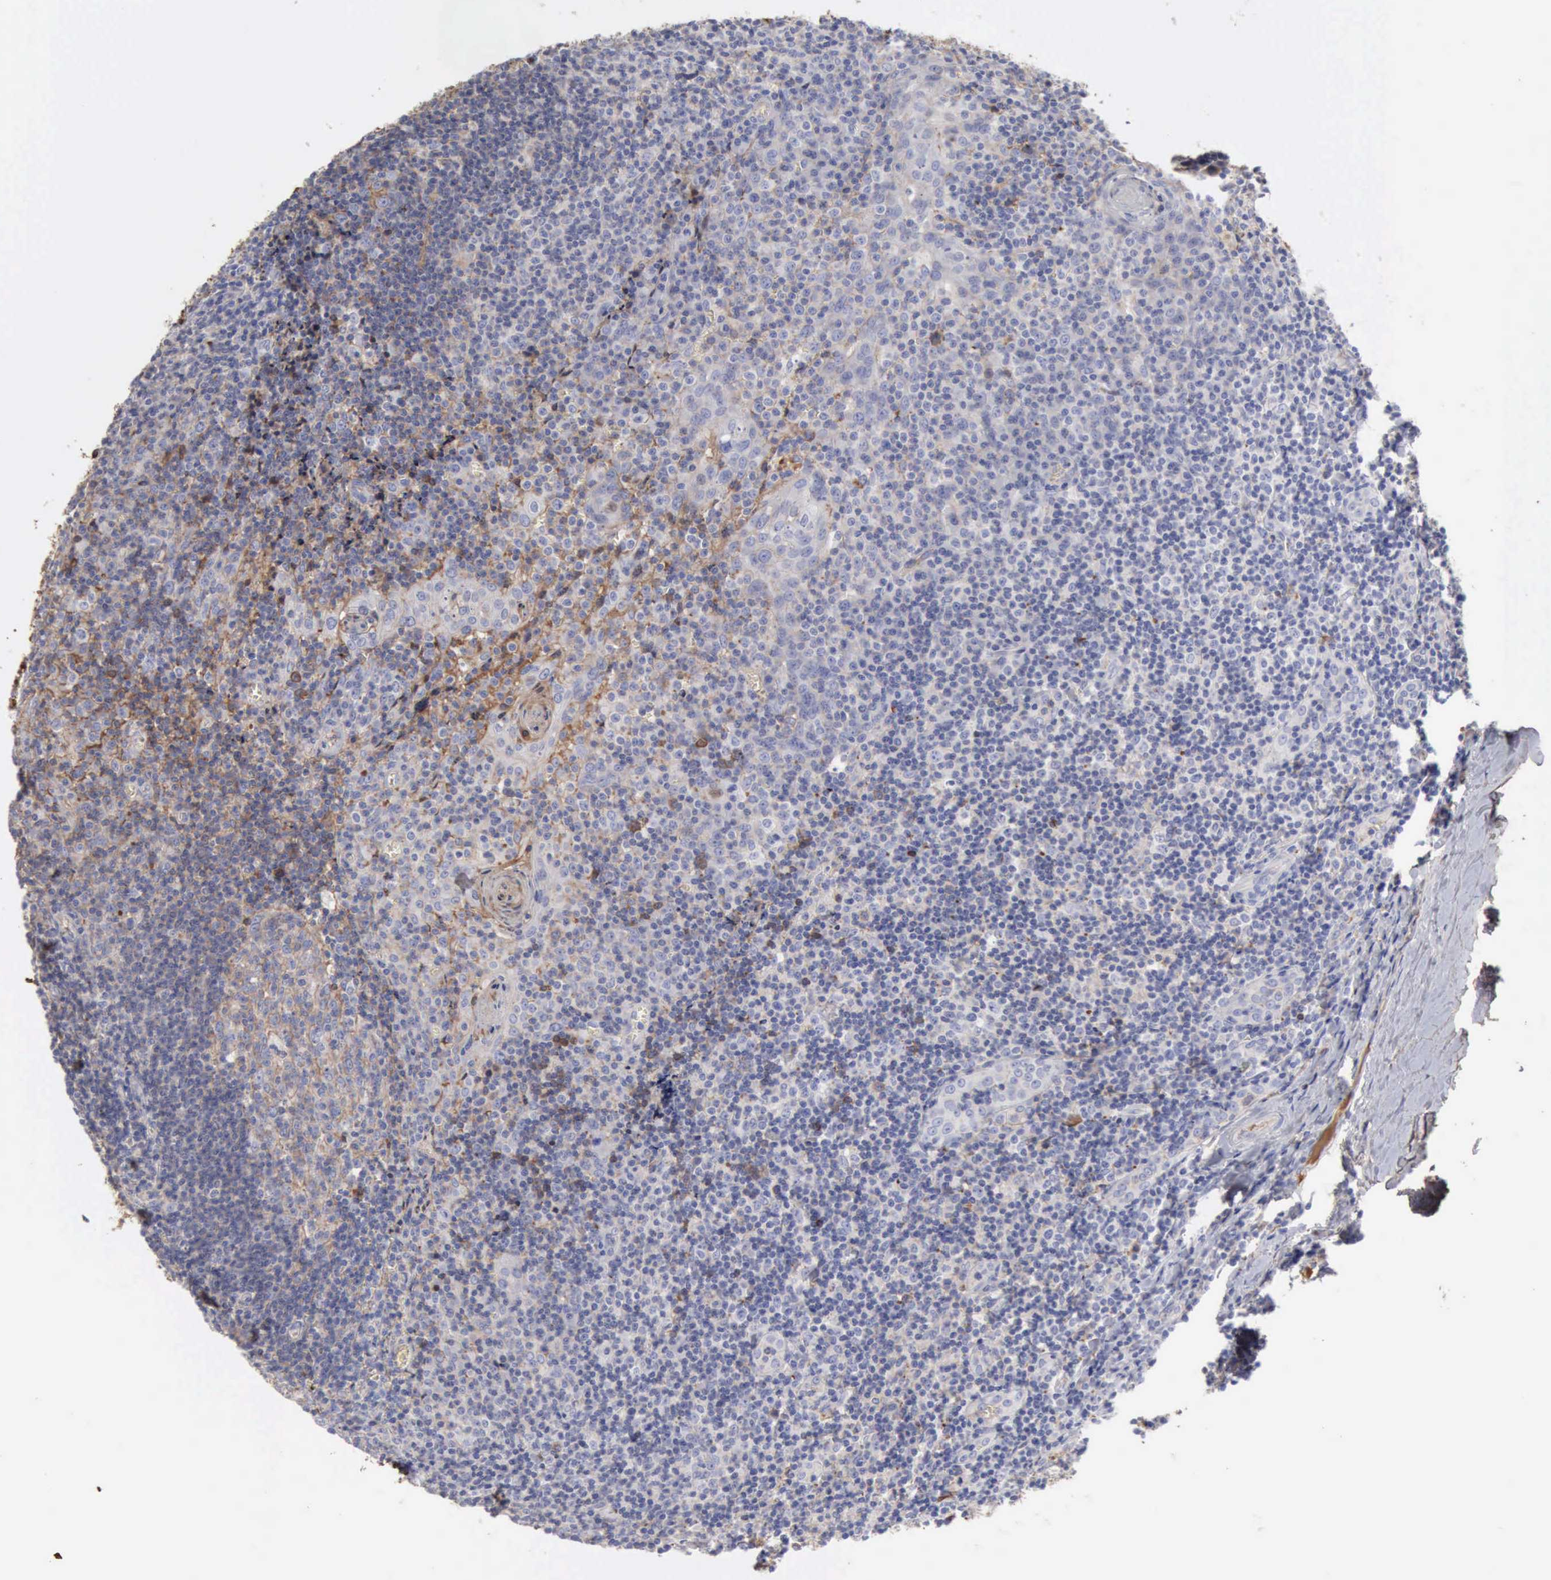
{"staining": {"intensity": "negative", "quantity": "none", "location": "none"}, "tissue": "tonsil", "cell_type": "Germinal center cells", "image_type": "normal", "snomed": [{"axis": "morphology", "description": "Normal tissue, NOS"}, {"axis": "topography", "description": "Tonsil"}], "caption": "Histopathology image shows no protein positivity in germinal center cells of benign tonsil.", "gene": "SERPINA1", "patient": {"sex": "male", "age": 20}}